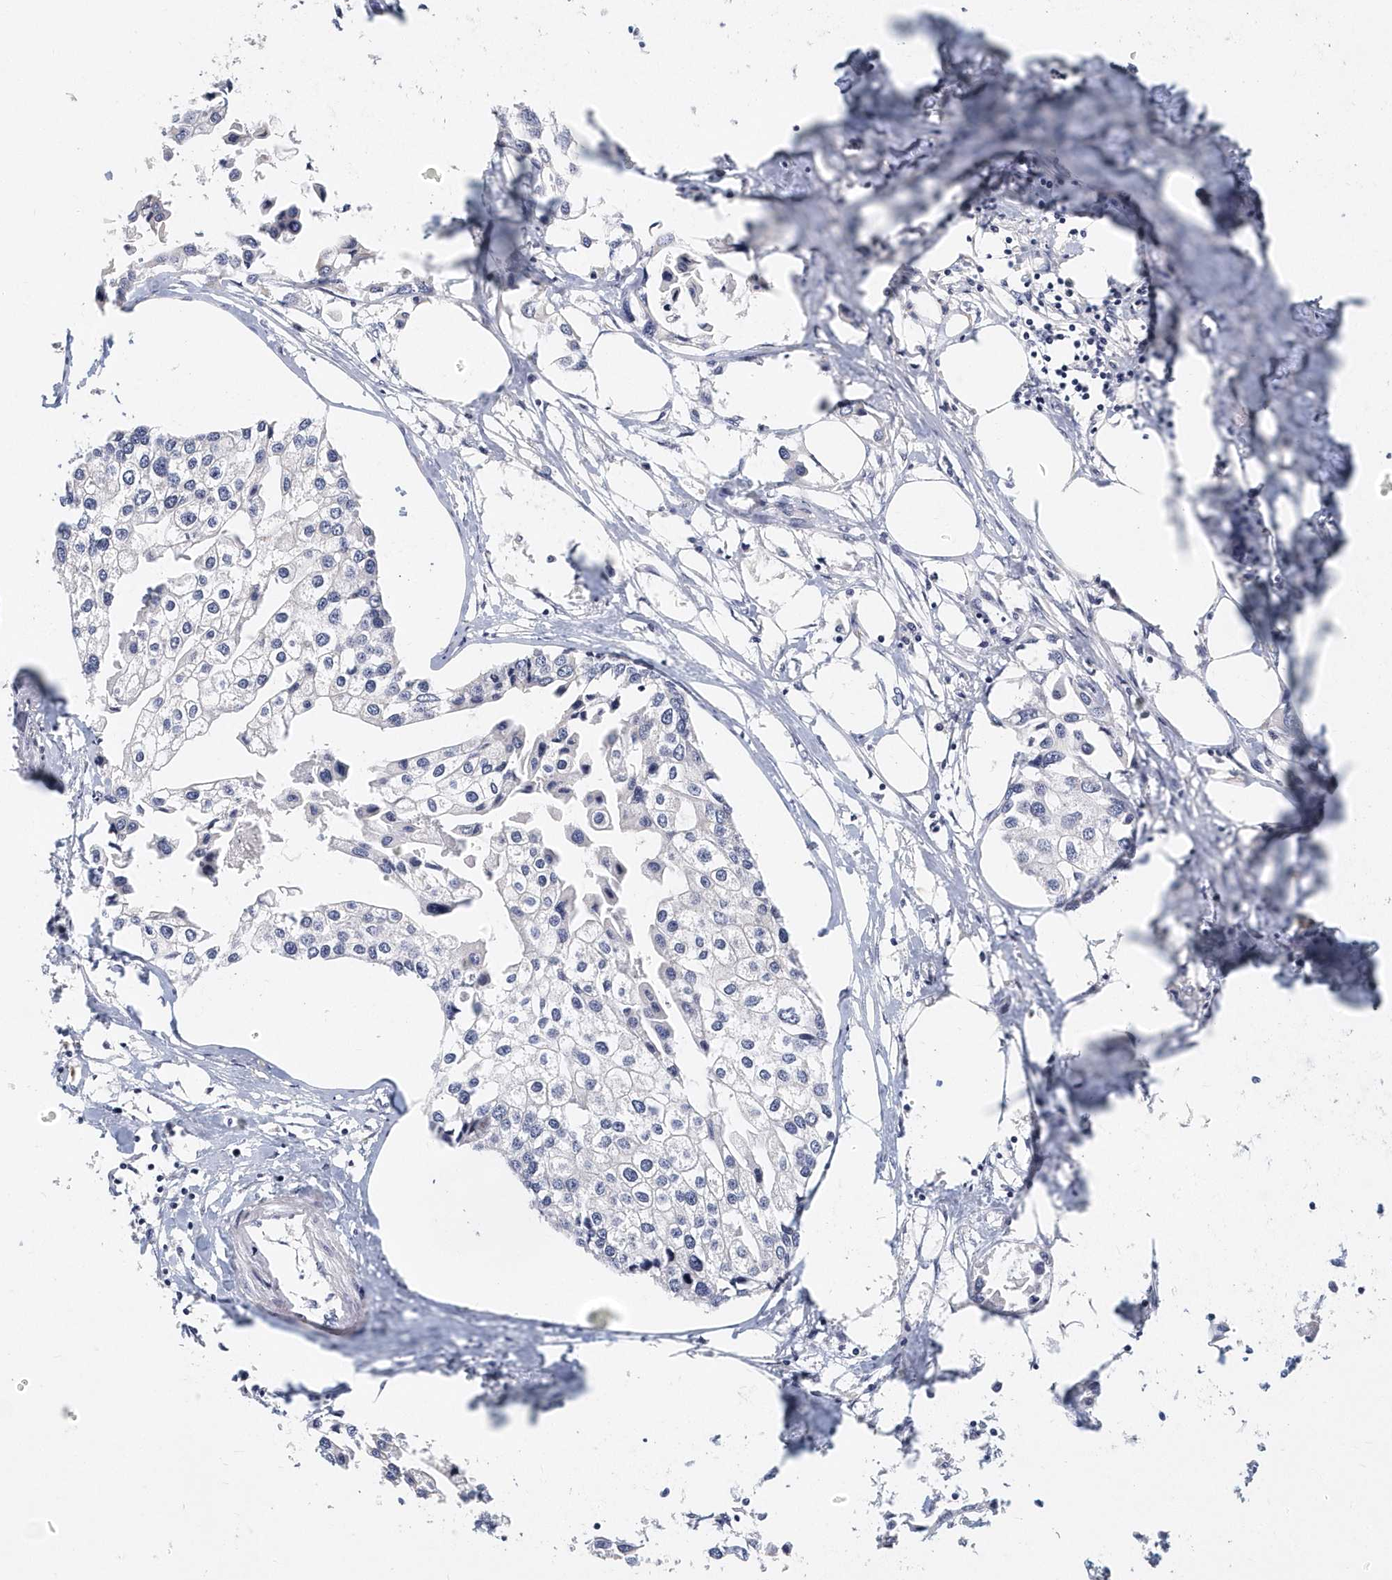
{"staining": {"intensity": "negative", "quantity": "none", "location": "none"}, "tissue": "urothelial cancer", "cell_type": "Tumor cells", "image_type": "cancer", "snomed": [{"axis": "morphology", "description": "Urothelial carcinoma, High grade"}, {"axis": "topography", "description": "Urinary bladder"}], "caption": "This is an IHC micrograph of human high-grade urothelial carcinoma. There is no expression in tumor cells.", "gene": "ITGA2B", "patient": {"sex": "male", "age": 64}}